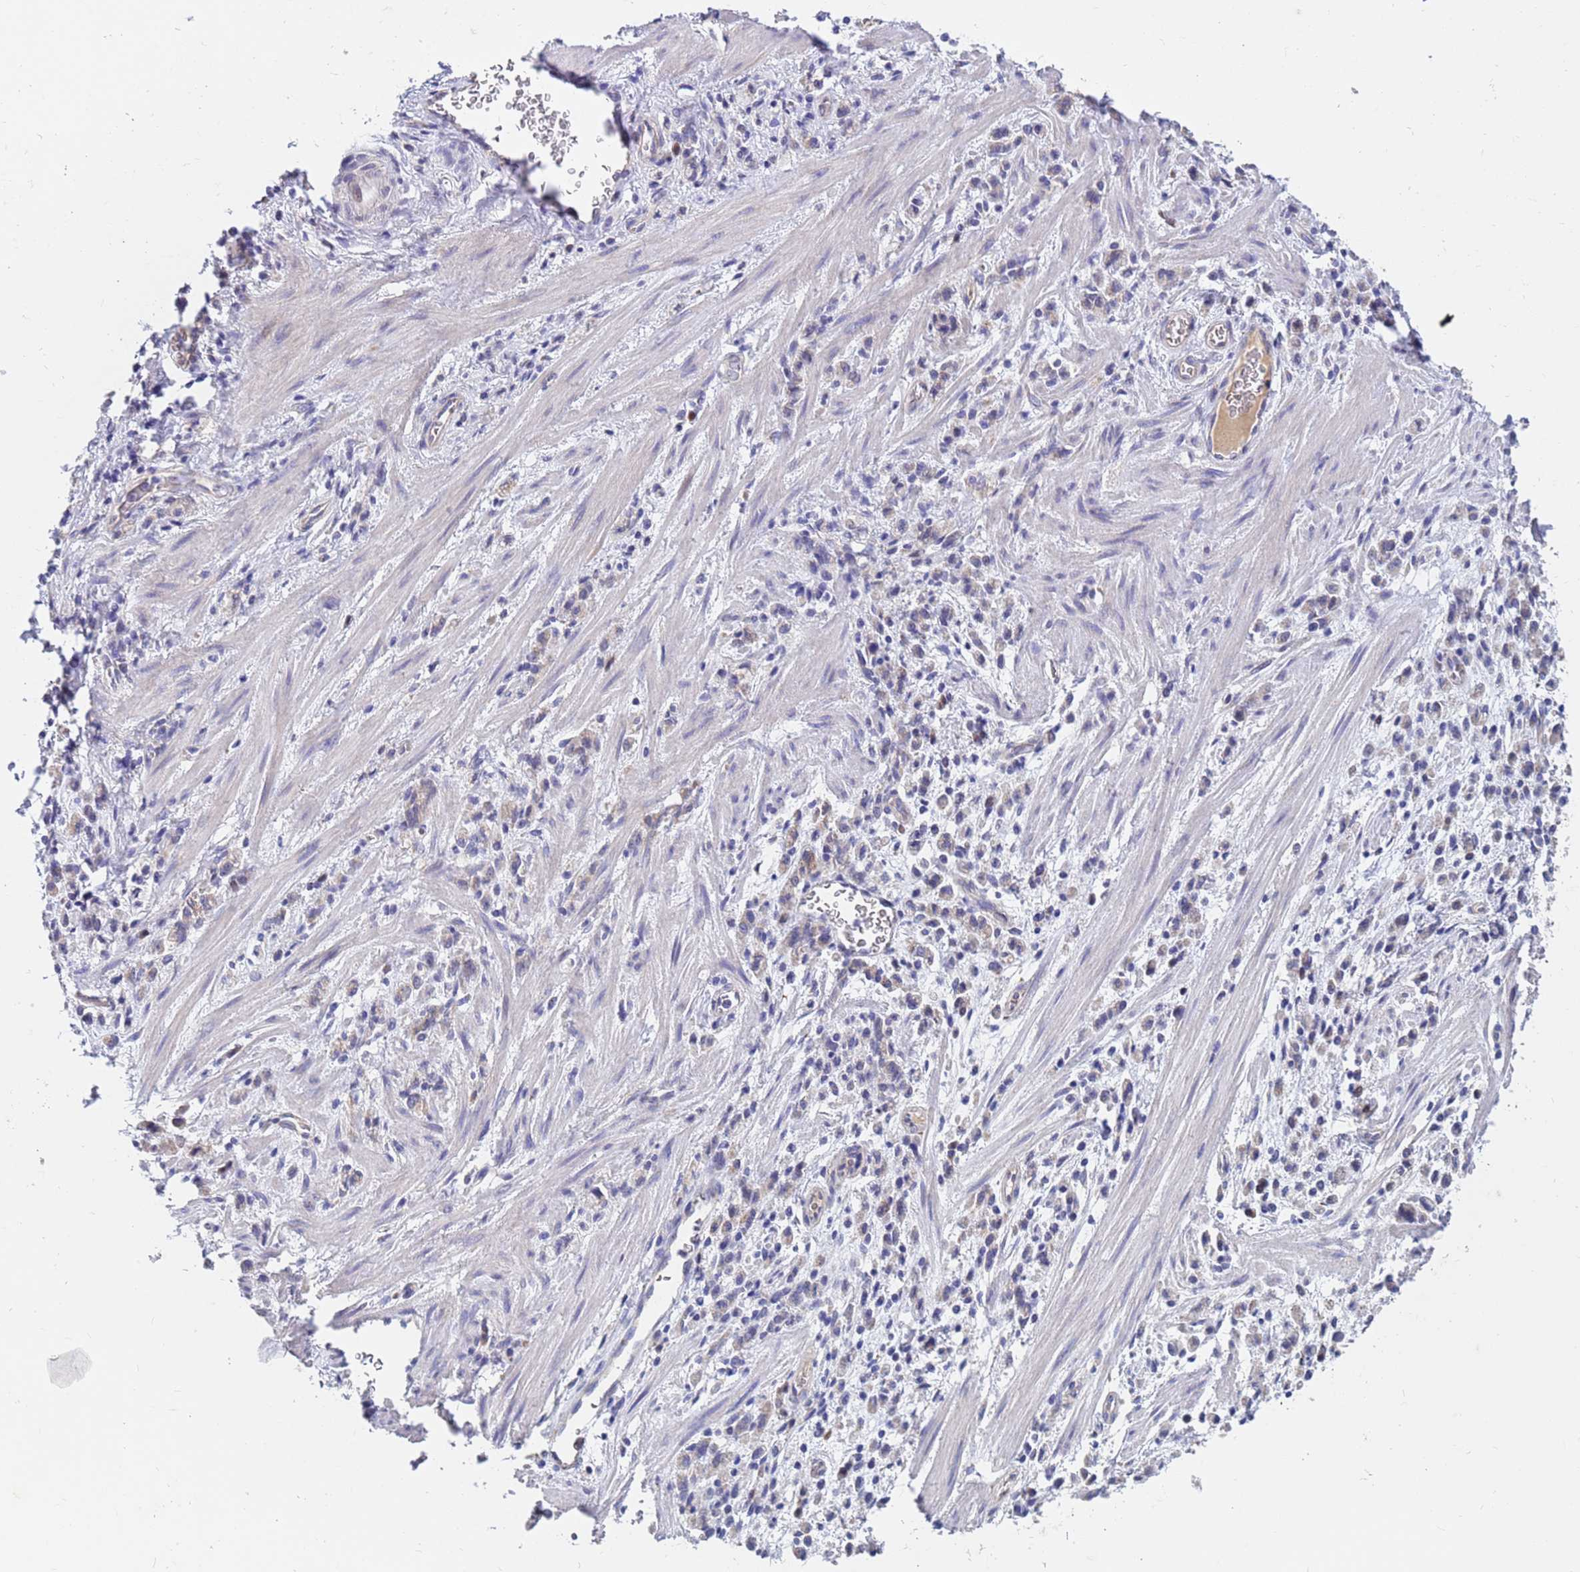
{"staining": {"intensity": "negative", "quantity": "none", "location": "none"}, "tissue": "stomach cancer", "cell_type": "Tumor cells", "image_type": "cancer", "snomed": [{"axis": "morphology", "description": "Adenocarcinoma, NOS"}, {"axis": "topography", "description": "Stomach"}], "caption": "Histopathology image shows no protein positivity in tumor cells of adenocarcinoma (stomach) tissue.", "gene": "IHO1", "patient": {"sex": "male", "age": 77}}